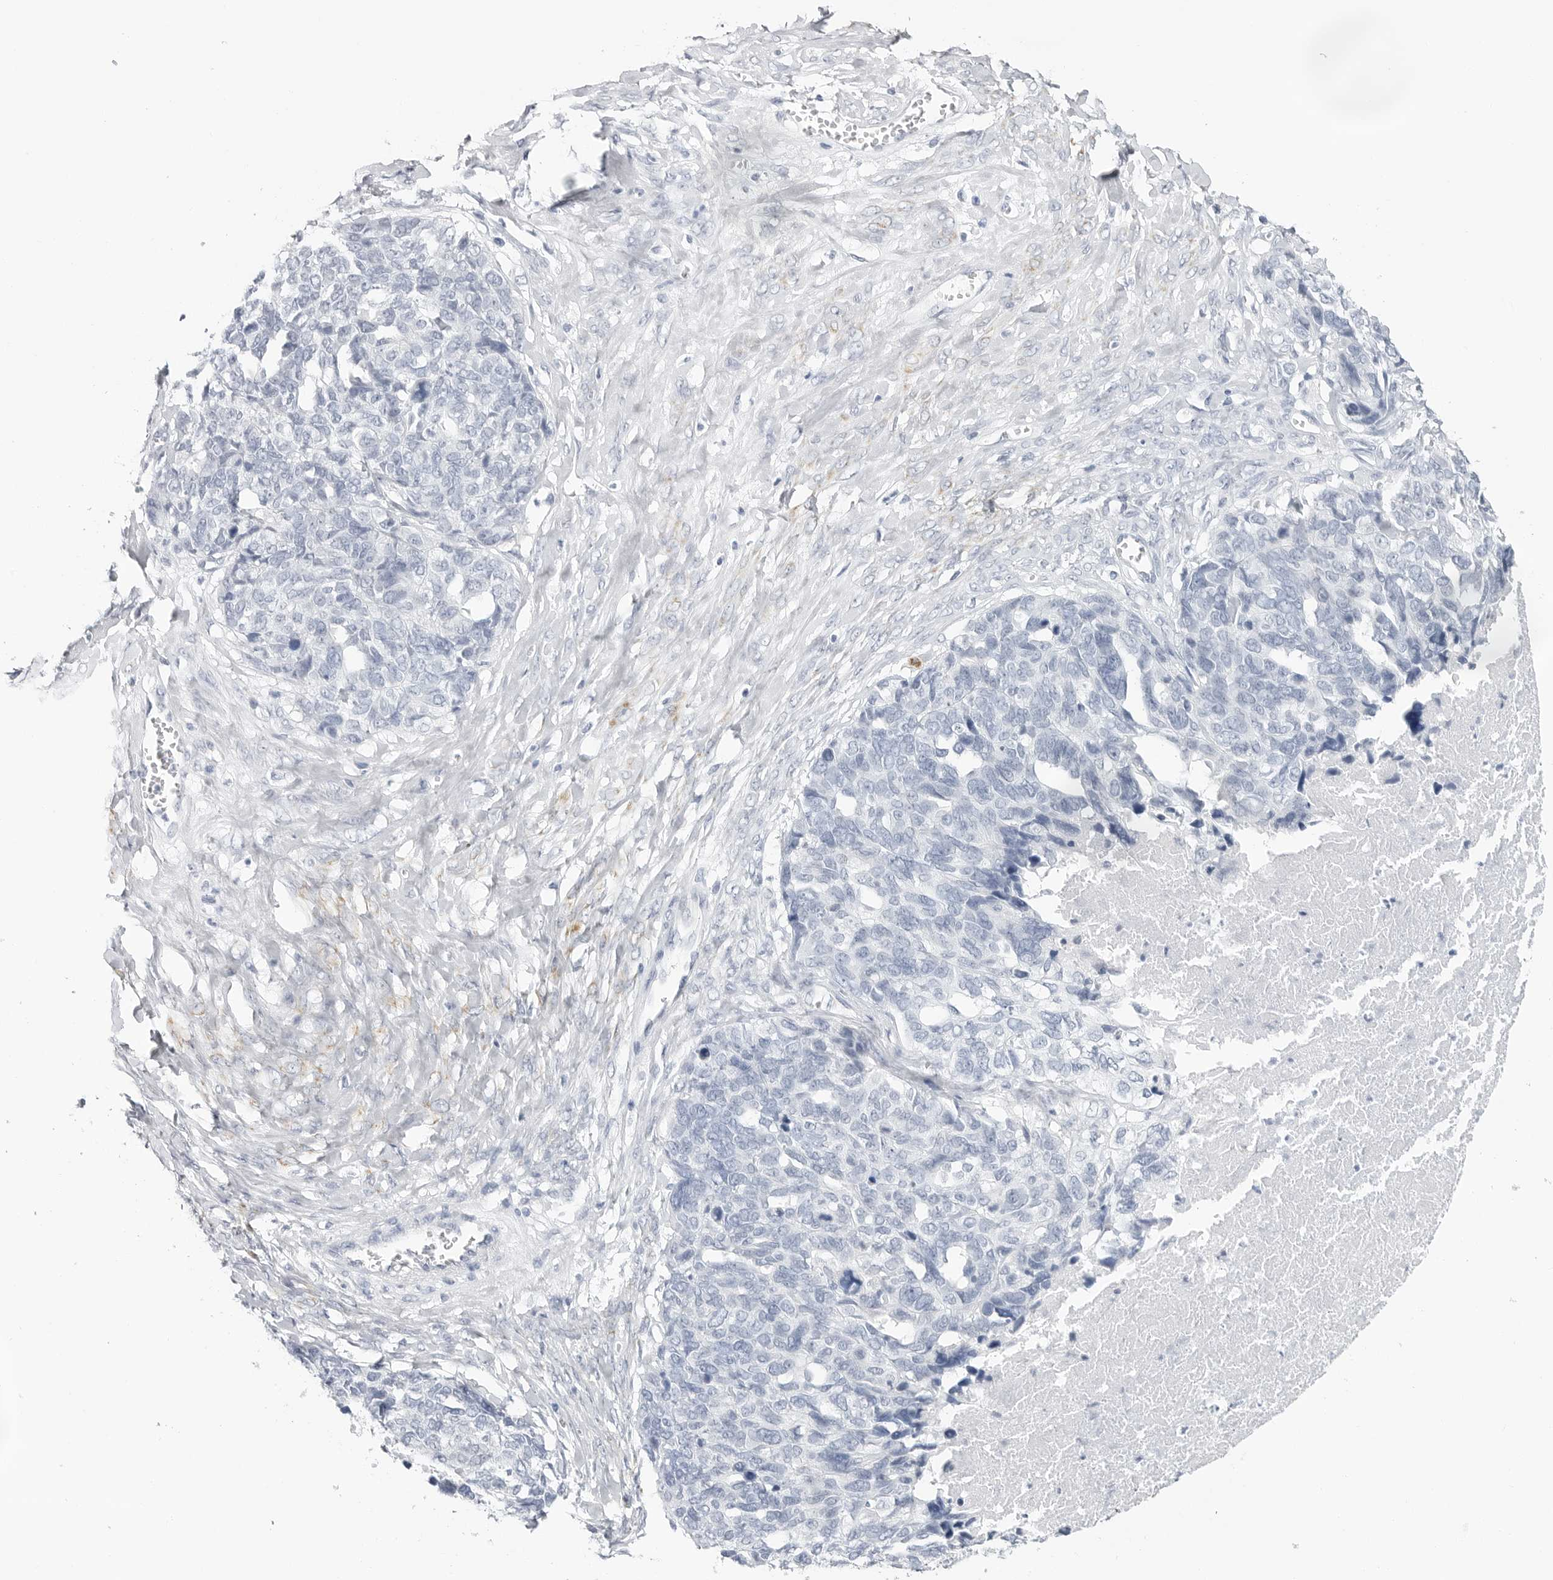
{"staining": {"intensity": "negative", "quantity": "none", "location": "none"}, "tissue": "ovarian cancer", "cell_type": "Tumor cells", "image_type": "cancer", "snomed": [{"axis": "morphology", "description": "Cystadenocarcinoma, serous, NOS"}, {"axis": "topography", "description": "Ovary"}], "caption": "This is an immunohistochemistry photomicrograph of serous cystadenocarcinoma (ovarian). There is no positivity in tumor cells.", "gene": "HSPB7", "patient": {"sex": "female", "age": 79}}